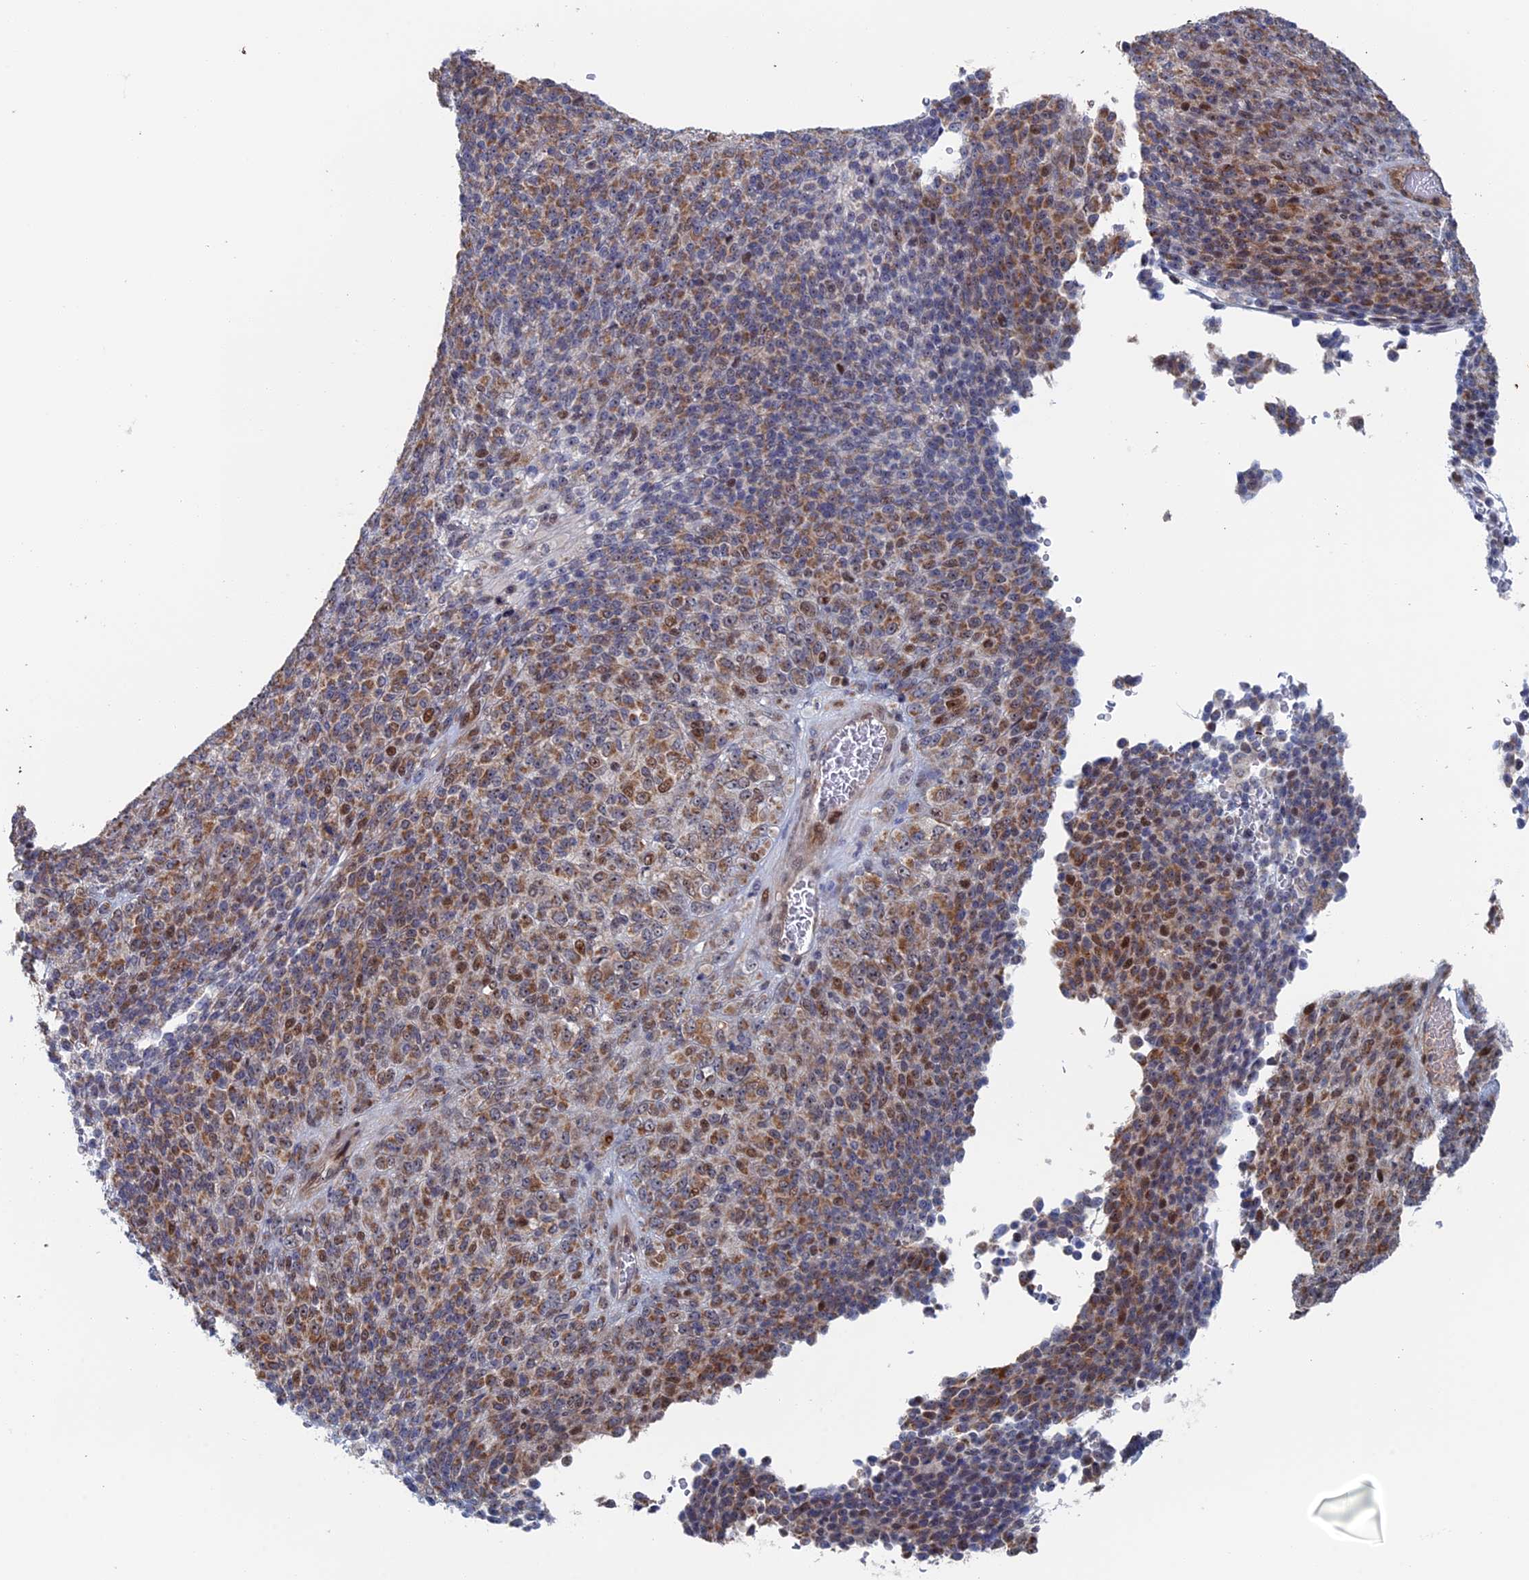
{"staining": {"intensity": "moderate", "quantity": "25%-75%", "location": "cytoplasmic/membranous"}, "tissue": "melanoma", "cell_type": "Tumor cells", "image_type": "cancer", "snomed": [{"axis": "morphology", "description": "Malignant melanoma, Metastatic site"}, {"axis": "topography", "description": "Brain"}], "caption": "Melanoma stained with a brown dye demonstrates moderate cytoplasmic/membranous positive expression in approximately 25%-75% of tumor cells.", "gene": "IL7", "patient": {"sex": "female", "age": 56}}